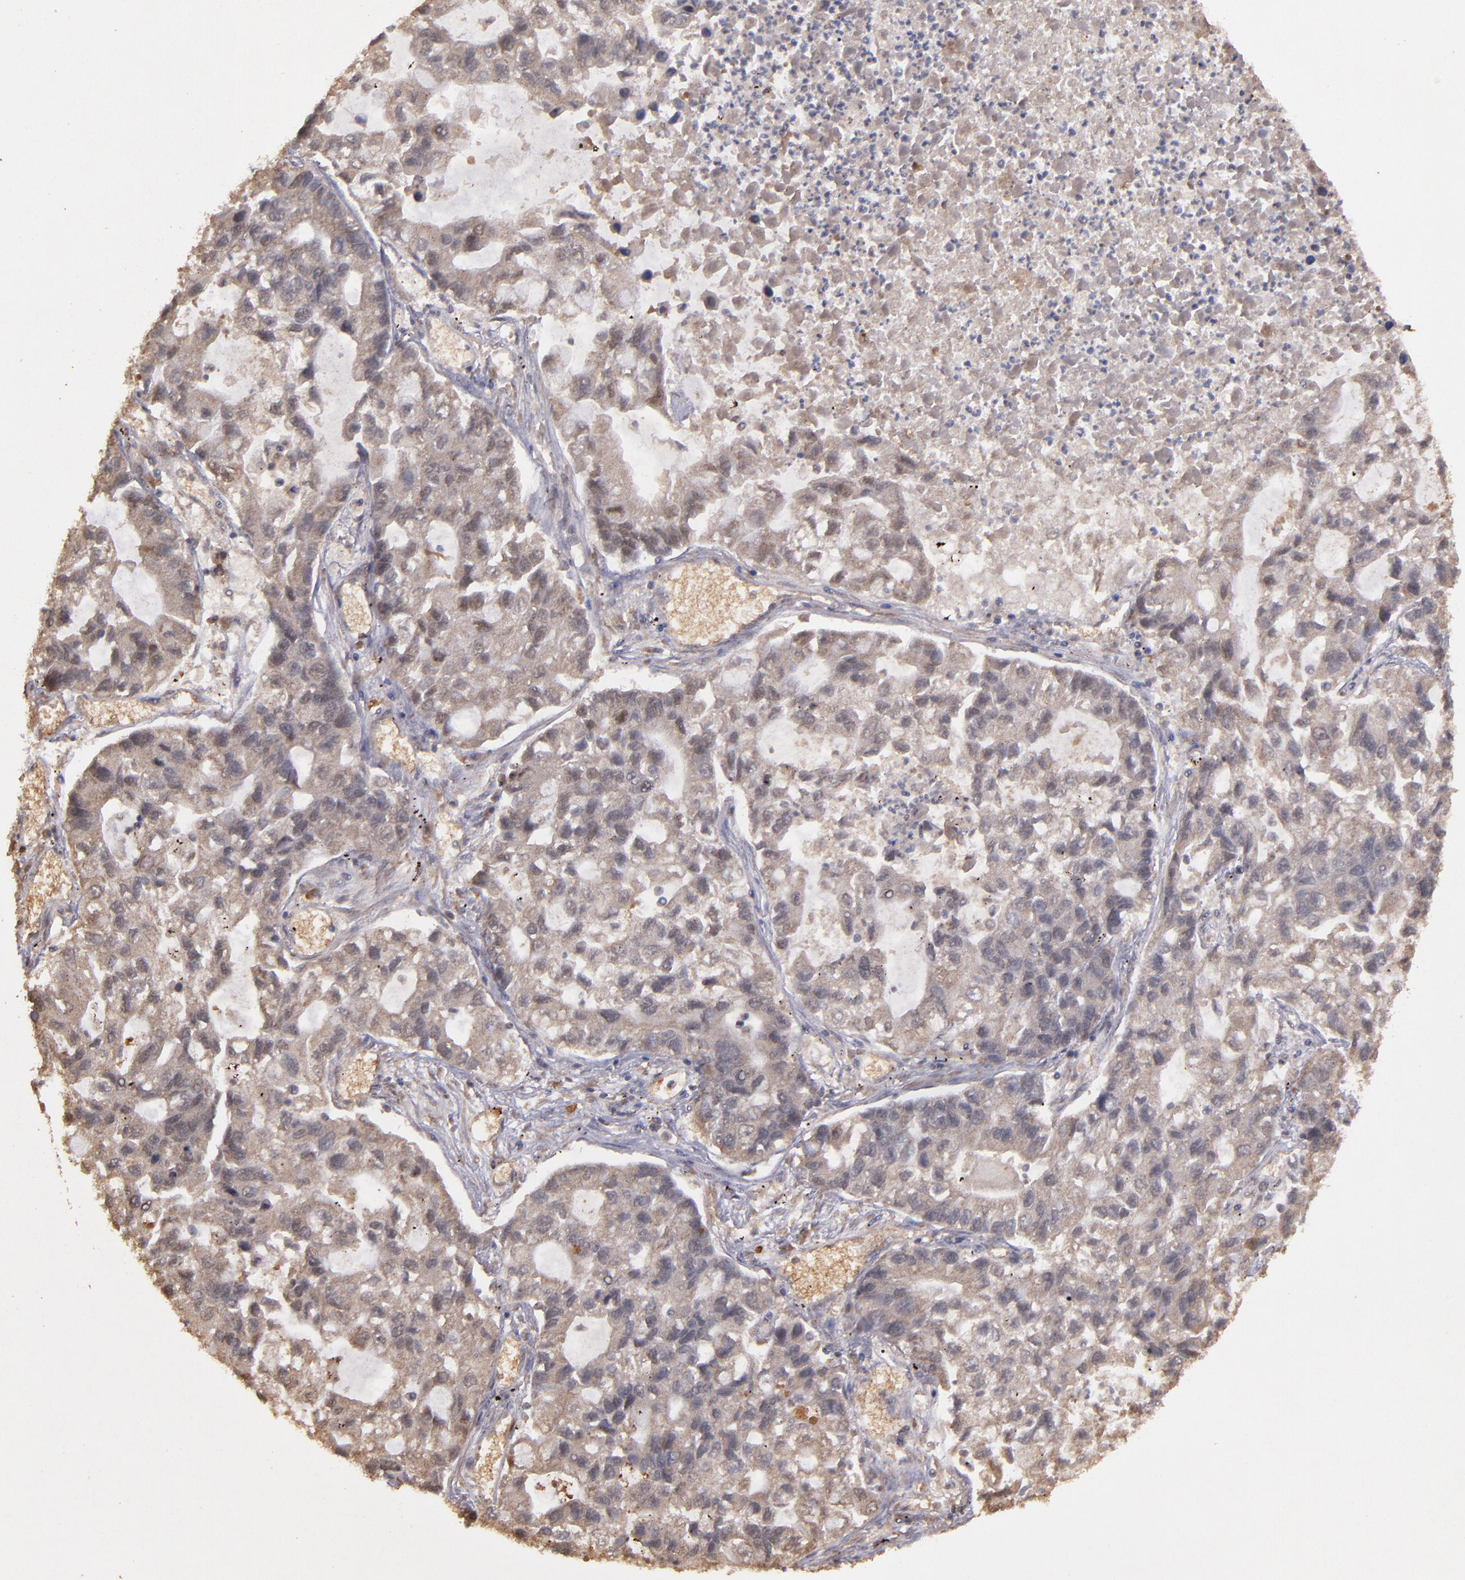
{"staining": {"intensity": "moderate", "quantity": ">75%", "location": "cytoplasmic/membranous"}, "tissue": "lung cancer", "cell_type": "Tumor cells", "image_type": "cancer", "snomed": [{"axis": "morphology", "description": "Adenocarcinoma, NOS"}, {"axis": "topography", "description": "Lung"}], "caption": "Protein analysis of adenocarcinoma (lung) tissue shows moderate cytoplasmic/membranous expression in about >75% of tumor cells. (brown staining indicates protein expression, while blue staining denotes nuclei).", "gene": "SERPINC1", "patient": {"sex": "female", "age": 51}}